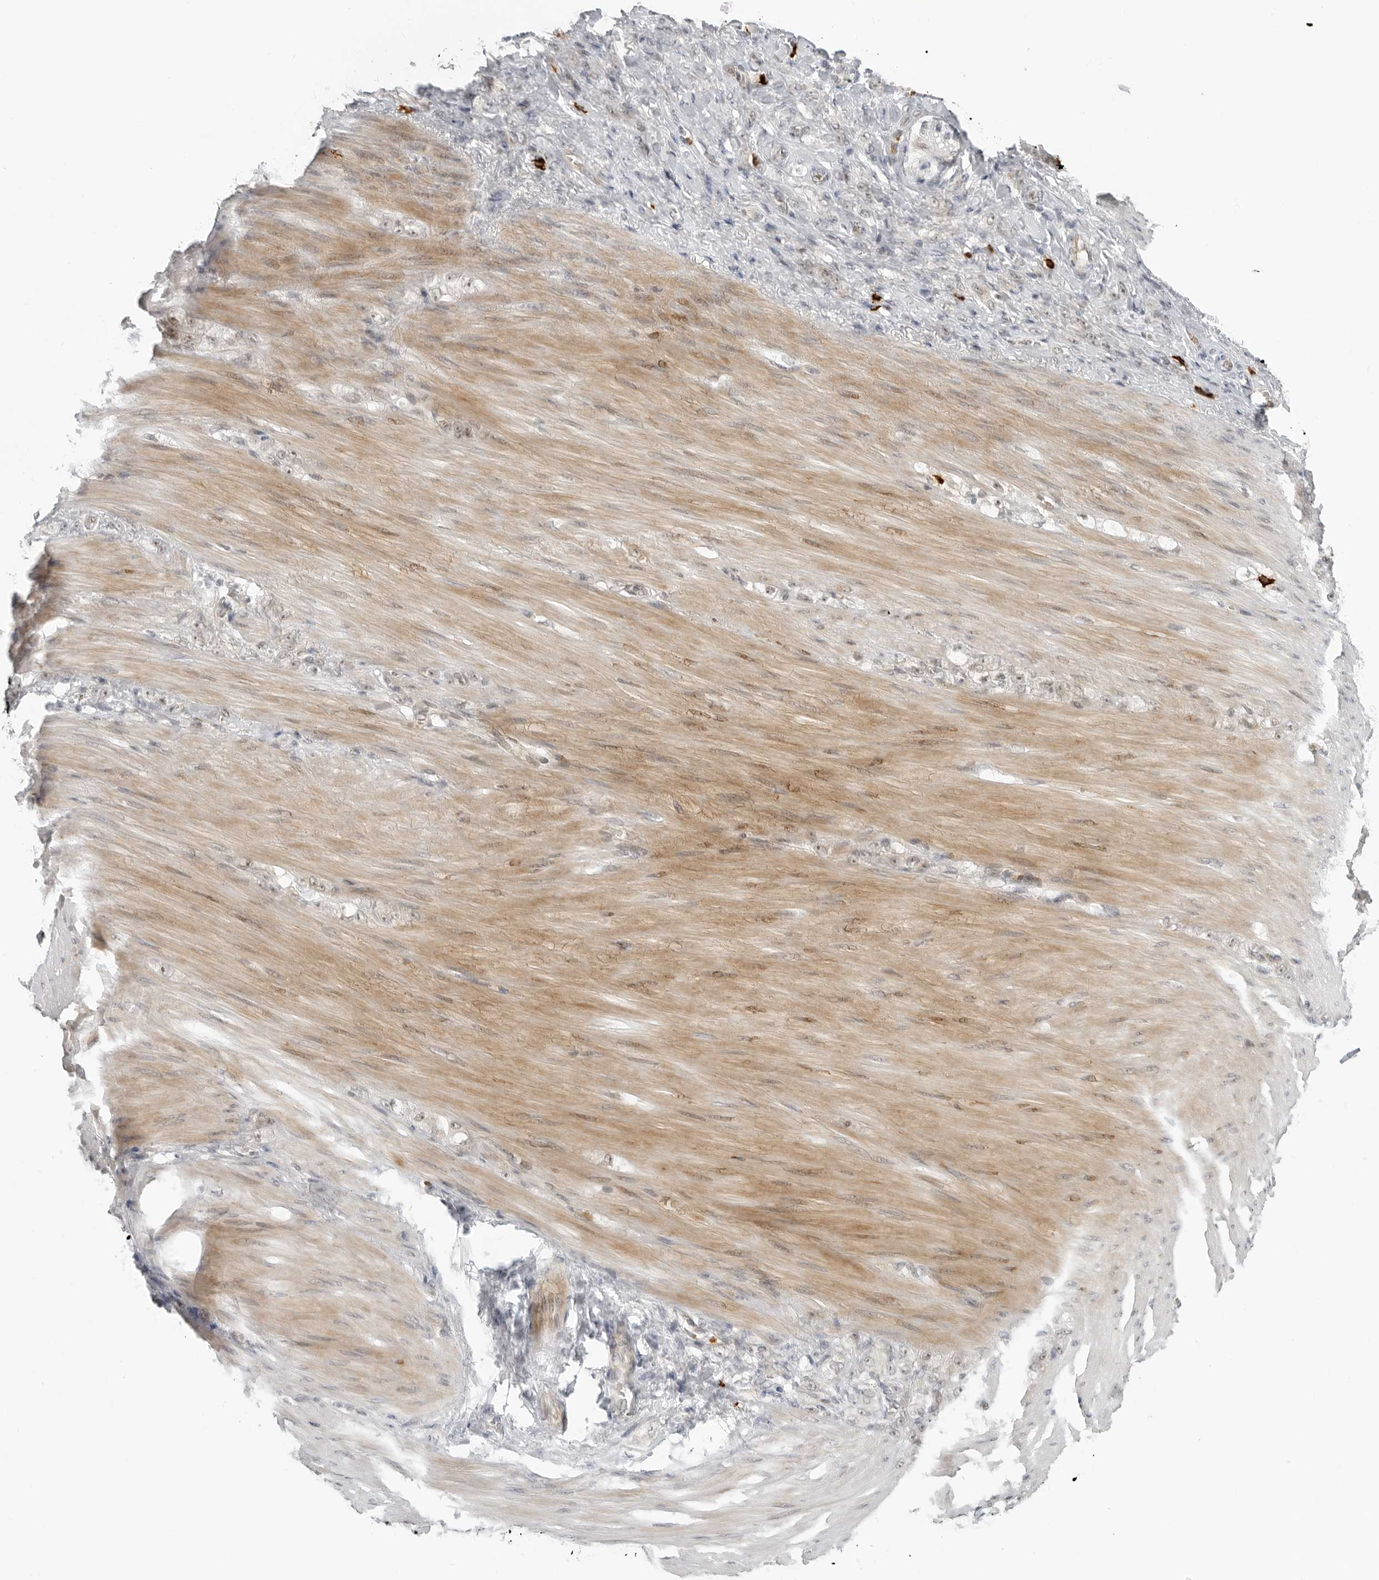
{"staining": {"intensity": "weak", "quantity": "25%-75%", "location": "nuclear"}, "tissue": "stomach cancer", "cell_type": "Tumor cells", "image_type": "cancer", "snomed": [{"axis": "morphology", "description": "Normal tissue, NOS"}, {"axis": "morphology", "description": "Adenocarcinoma, NOS"}, {"axis": "topography", "description": "Stomach"}], "caption": "An IHC image of tumor tissue is shown. Protein staining in brown labels weak nuclear positivity in stomach cancer within tumor cells. The protein of interest is shown in brown color, while the nuclei are stained blue.", "gene": "SUGCT", "patient": {"sex": "male", "age": 82}}